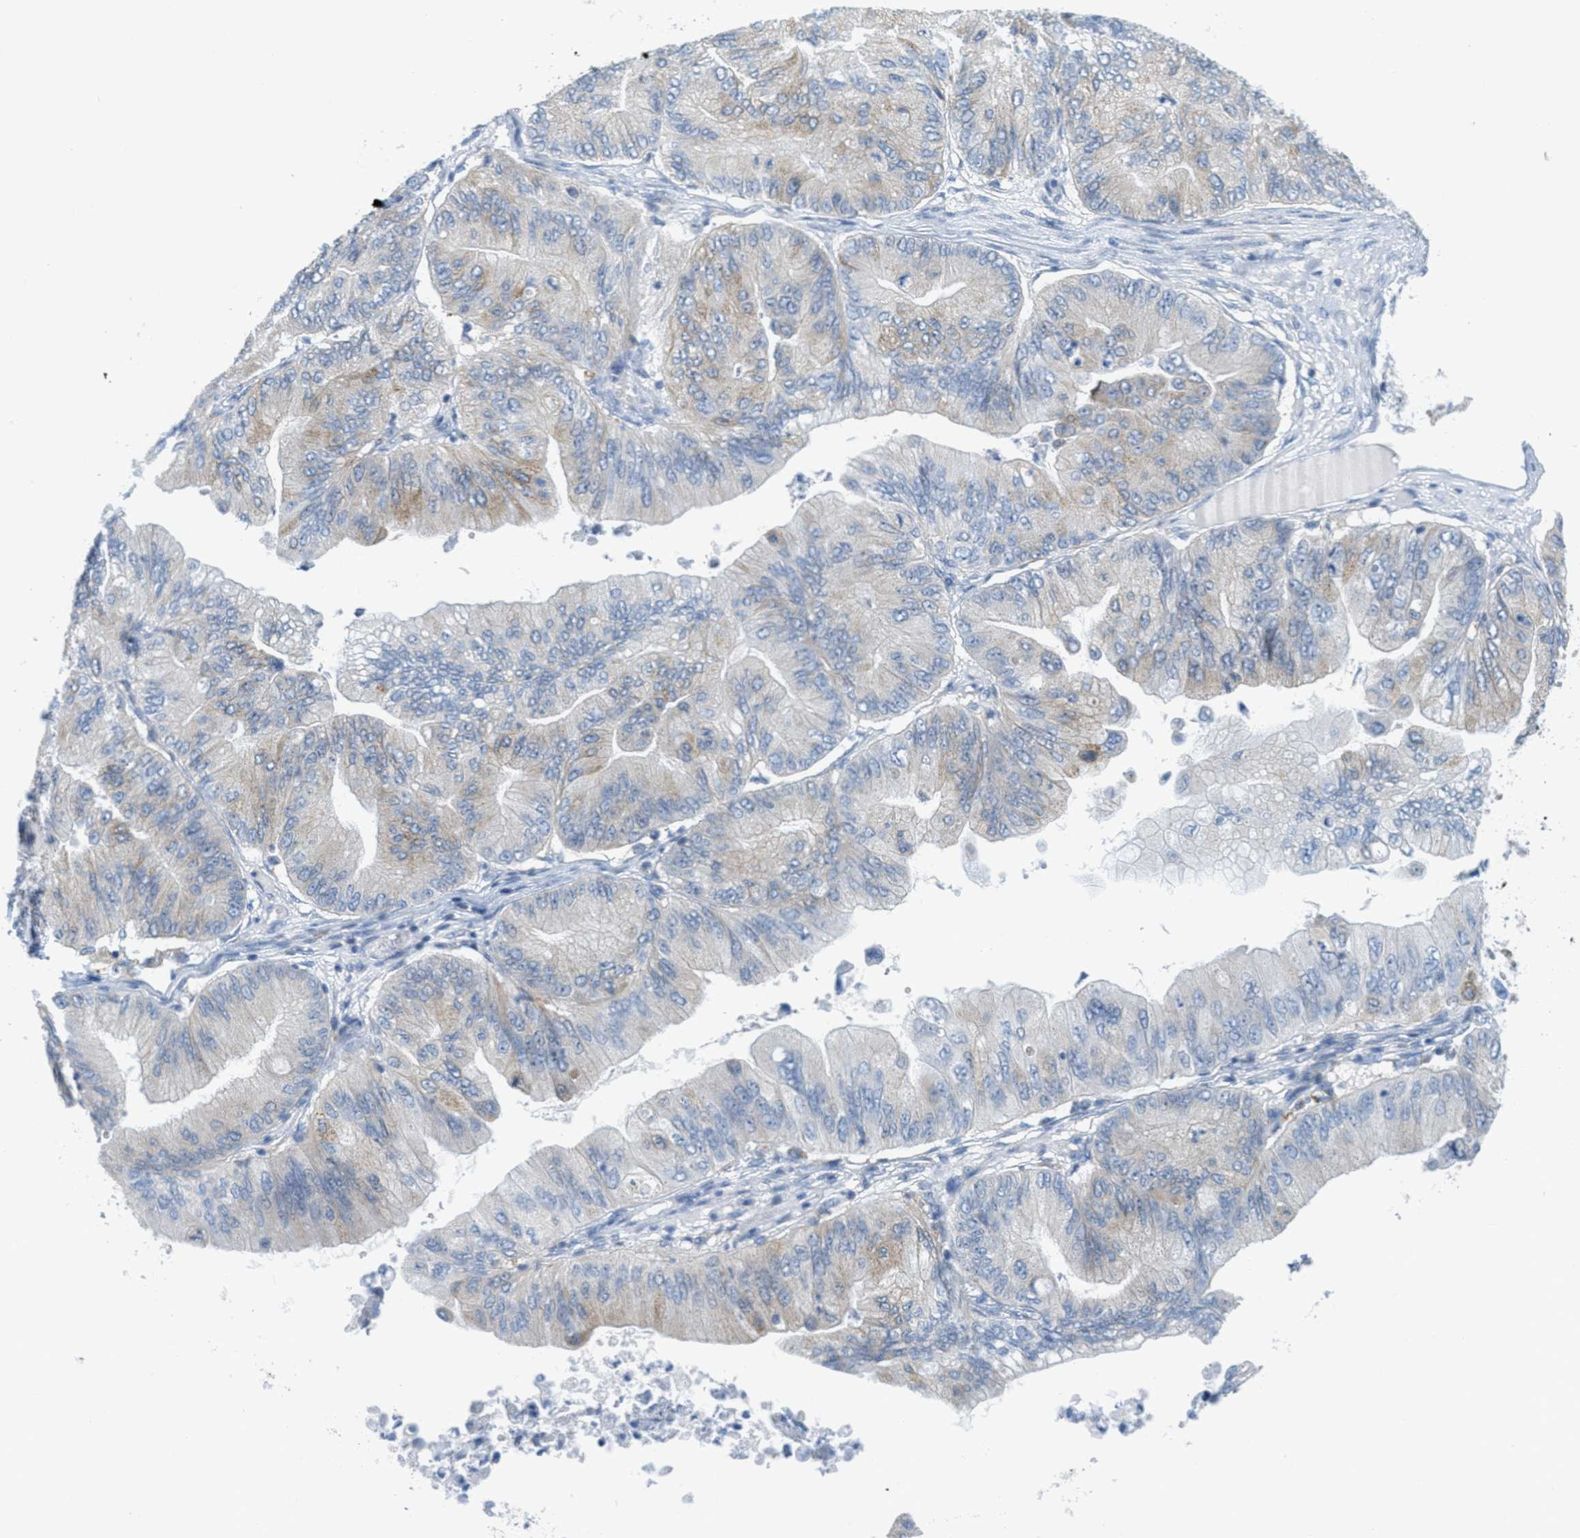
{"staining": {"intensity": "weak", "quantity": "<25%", "location": "cytoplasmic/membranous"}, "tissue": "ovarian cancer", "cell_type": "Tumor cells", "image_type": "cancer", "snomed": [{"axis": "morphology", "description": "Cystadenocarcinoma, mucinous, NOS"}, {"axis": "topography", "description": "Ovary"}], "caption": "Tumor cells show no significant staining in ovarian cancer.", "gene": "TEX264", "patient": {"sex": "female", "age": 61}}